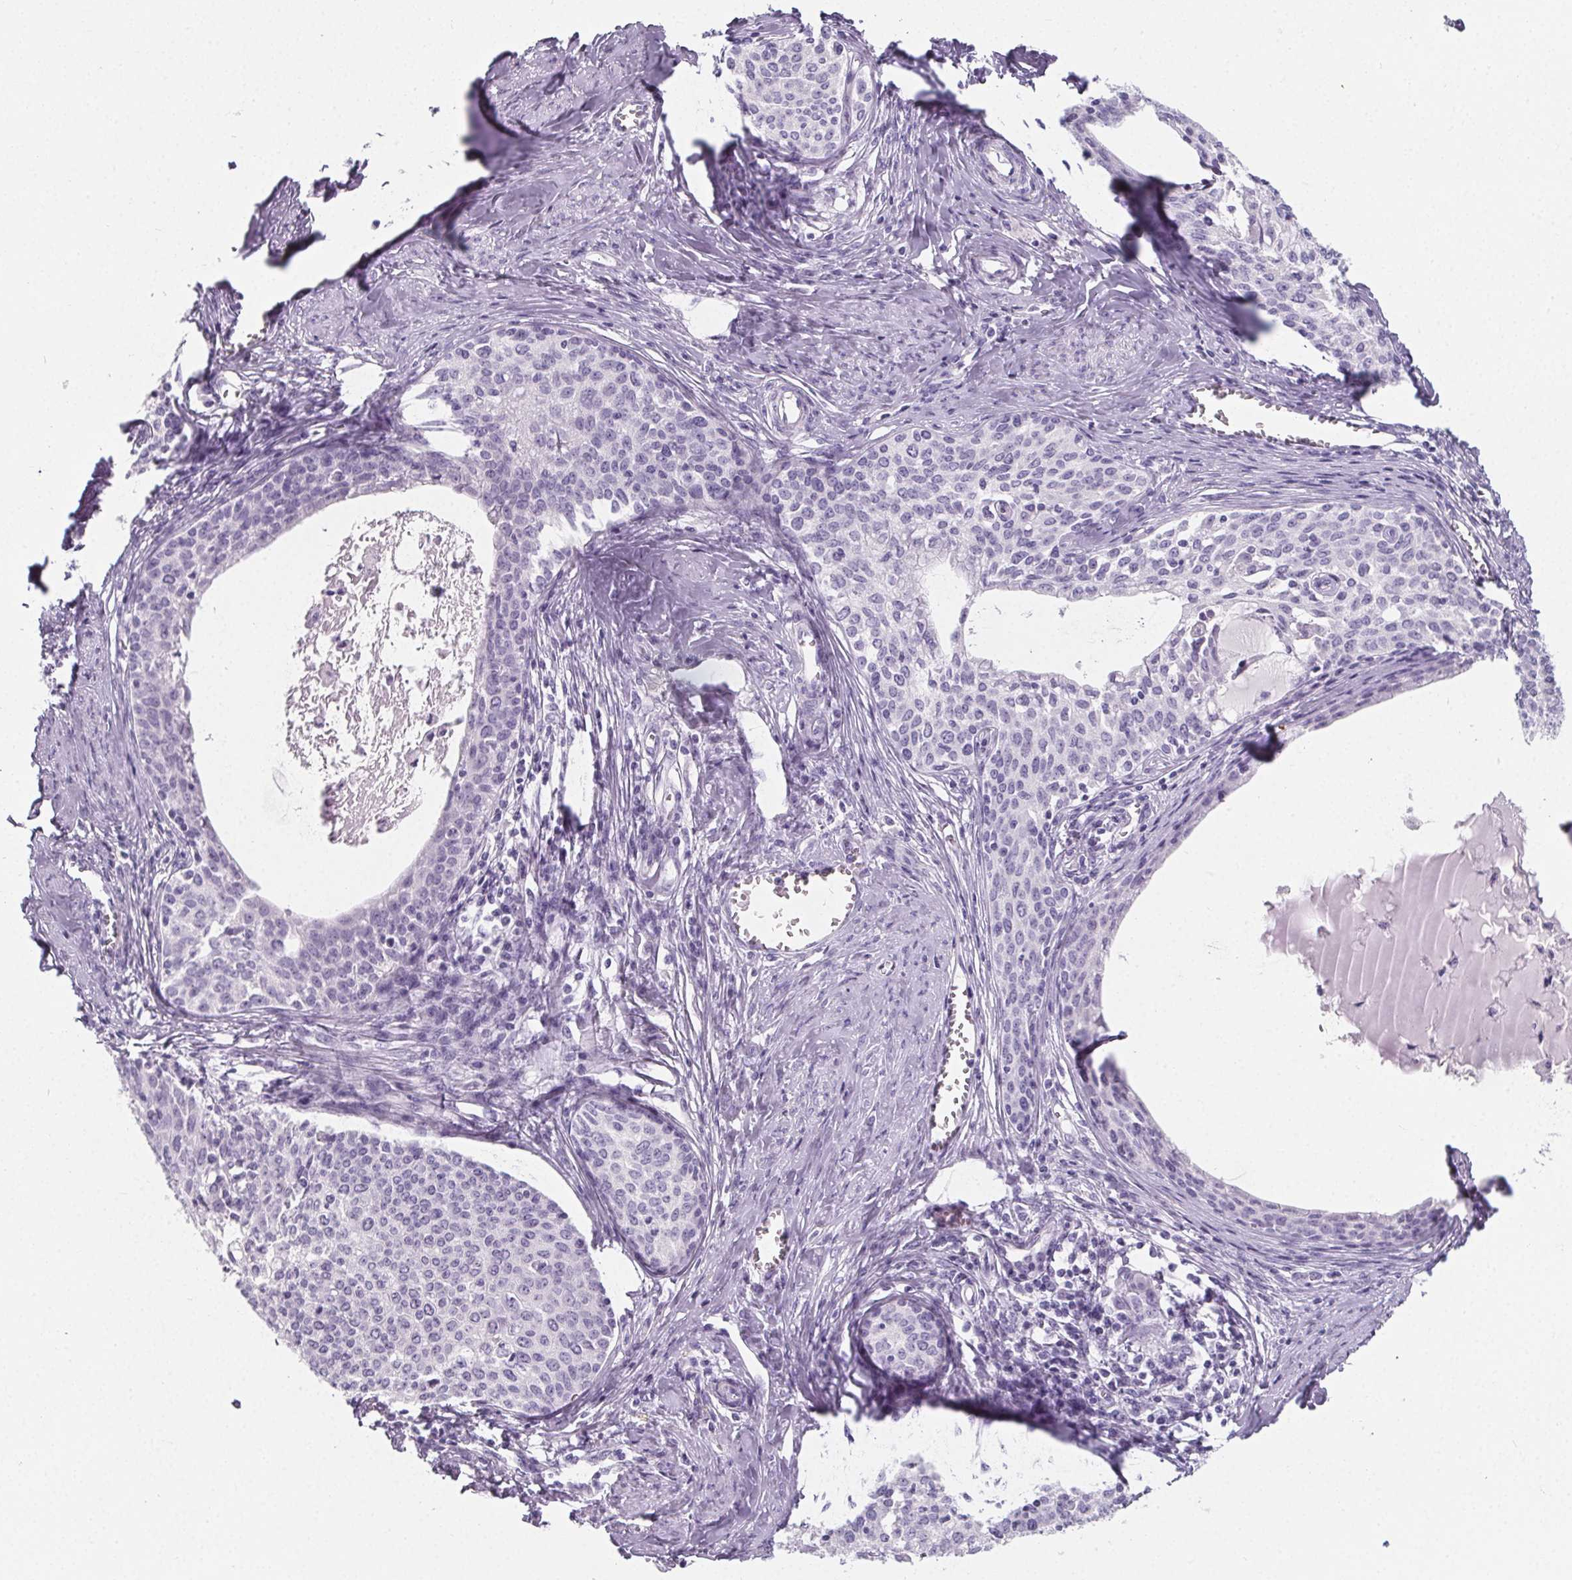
{"staining": {"intensity": "negative", "quantity": "none", "location": "none"}, "tissue": "cervical cancer", "cell_type": "Tumor cells", "image_type": "cancer", "snomed": [{"axis": "morphology", "description": "Squamous cell carcinoma, NOS"}, {"axis": "morphology", "description": "Adenocarcinoma, NOS"}, {"axis": "topography", "description": "Cervix"}], "caption": "There is no significant staining in tumor cells of cervical squamous cell carcinoma.", "gene": "ADRB1", "patient": {"sex": "female", "age": 52}}